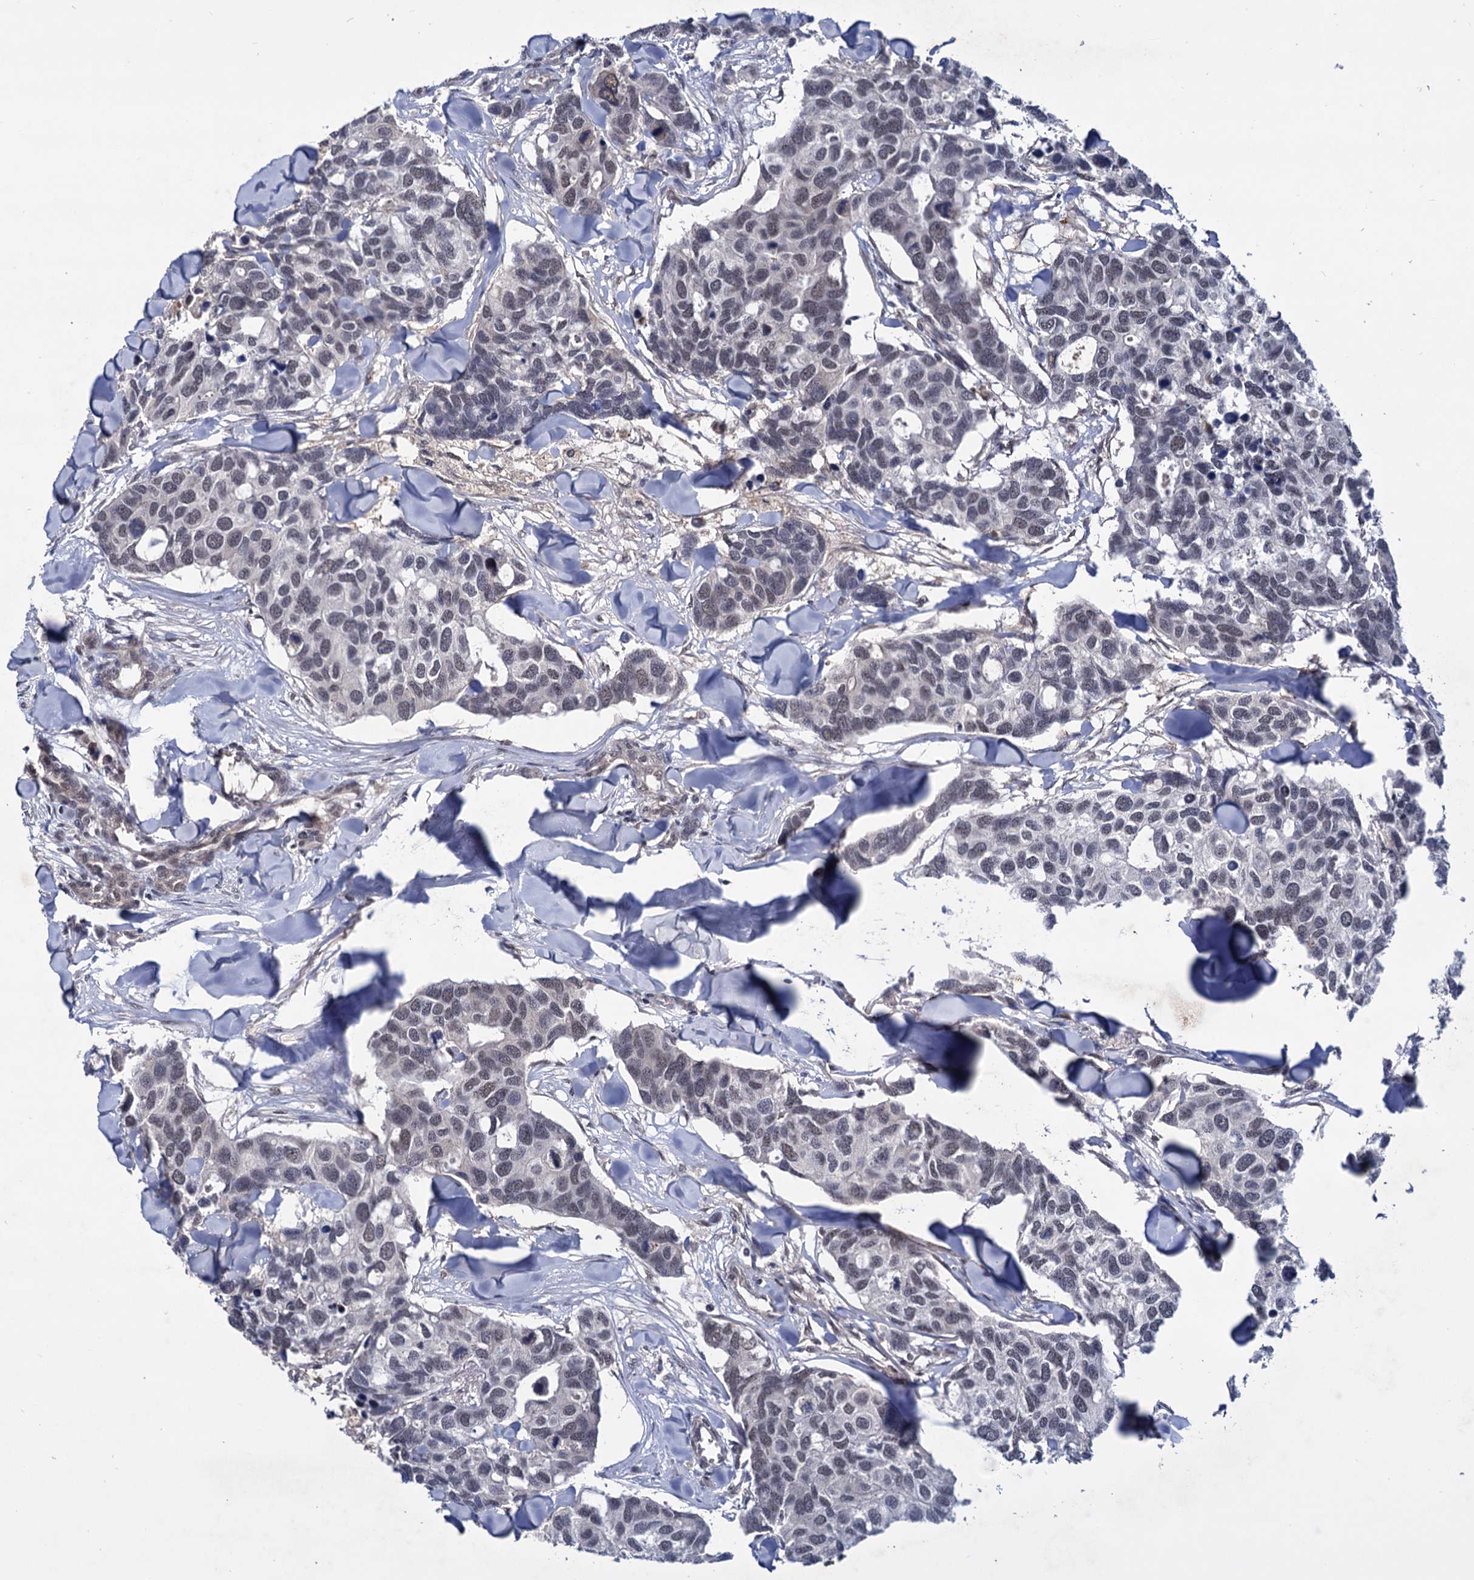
{"staining": {"intensity": "negative", "quantity": "none", "location": "none"}, "tissue": "breast cancer", "cell_type": "Tumor cells", "image_type": "cancer", "snomed": [{"axis": "morphology", "description": "Duct carcinoma"}, {"axis": "topography", "description": "Breast"}], "caption": "Breast cancer (intraductal carcinoma) was stained to show a protein in brown. There is no significant staining in tumor cells. (DAB (3,3'-diaminobenzidine) IHC, high magnification).", "gene": "TBC1D12", "patient": {"sex": "female", "age": 83}}